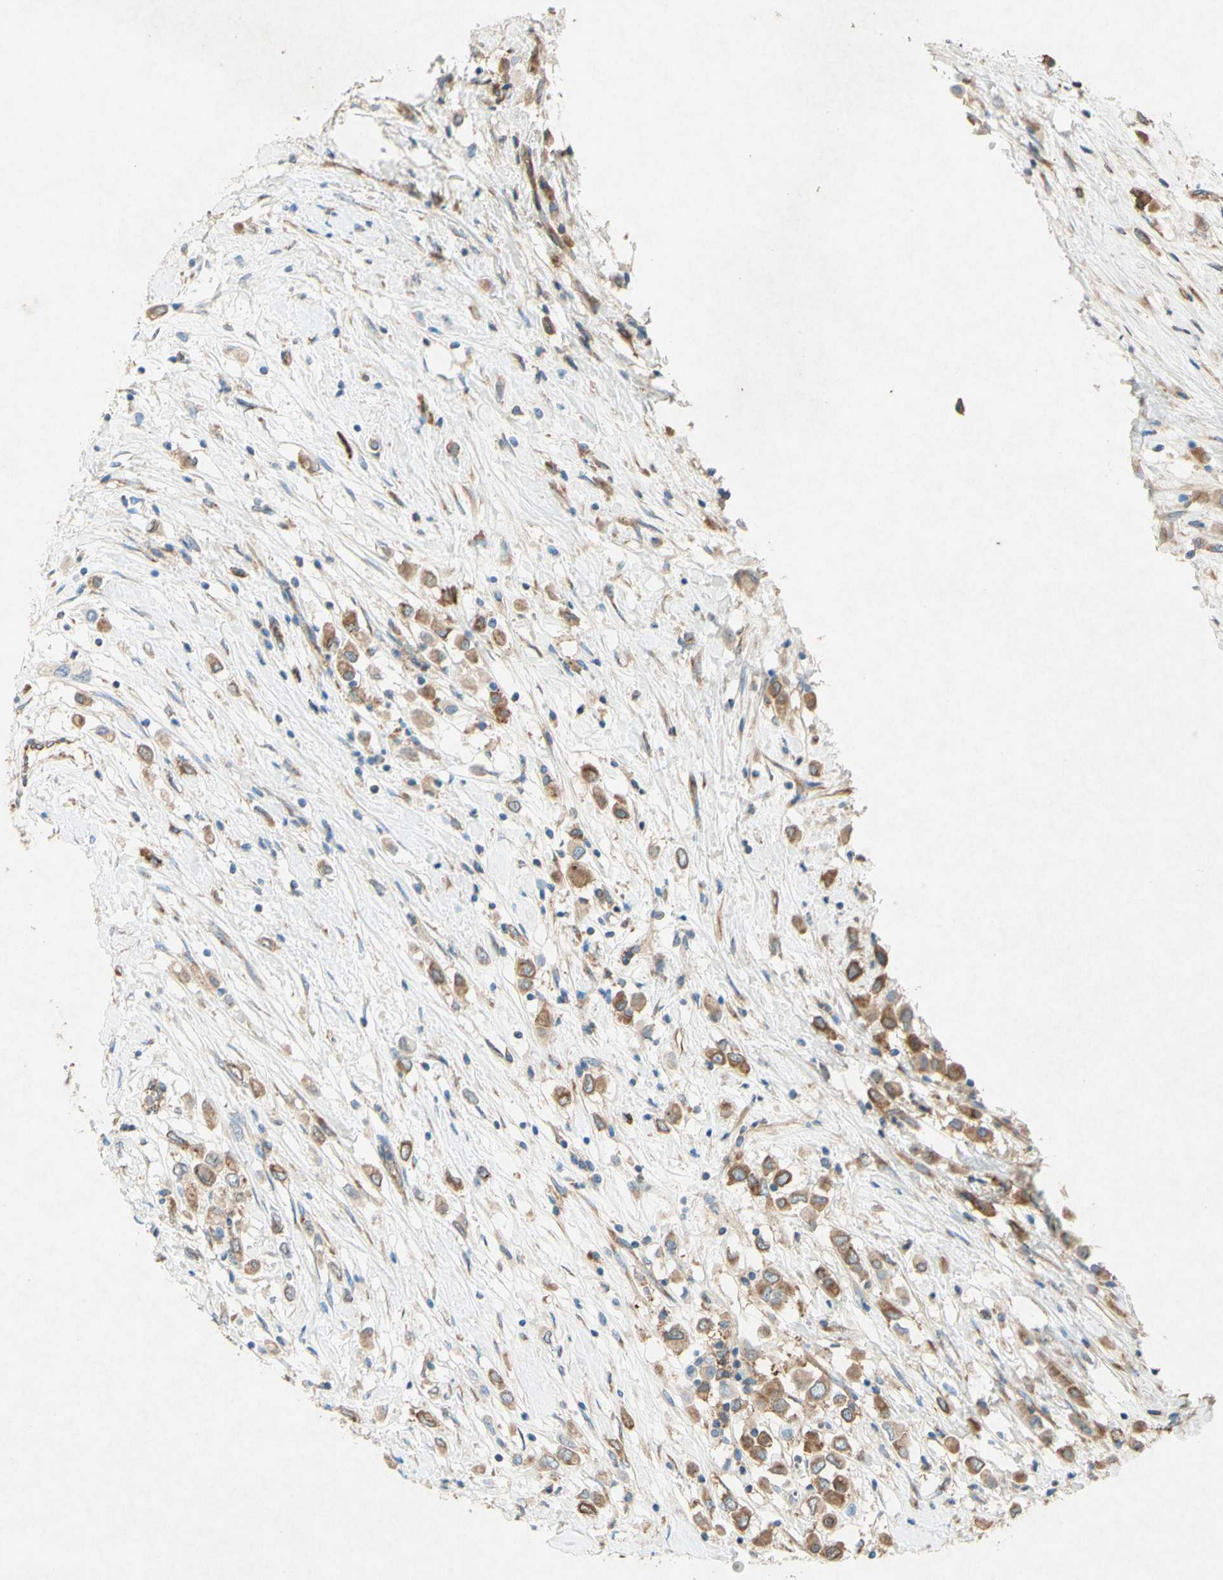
{"staining": {"intensity": "moderate", "quantity": "25%-75%", "location": "cytoplasmic/membranous"}, "tissue": "breast cancer", "cell_type": "Tumor cells", "image_type": "cancer", "snomed": [{"axis": "morphology", "description": "Duct carcinoma"}, {"axis": "topography", "description": "Breast"}], "caption": "A brown stain highlights moderate cytoplasmic/membranous staining of a protein in intraductal carcinoma (breast) tumor cells. Immunohistochemistry stains the protein of interest in brown and the nuclei are stained blue.", "gene": "PABPC1", "patient": {"sex": "female", "age": 61}}